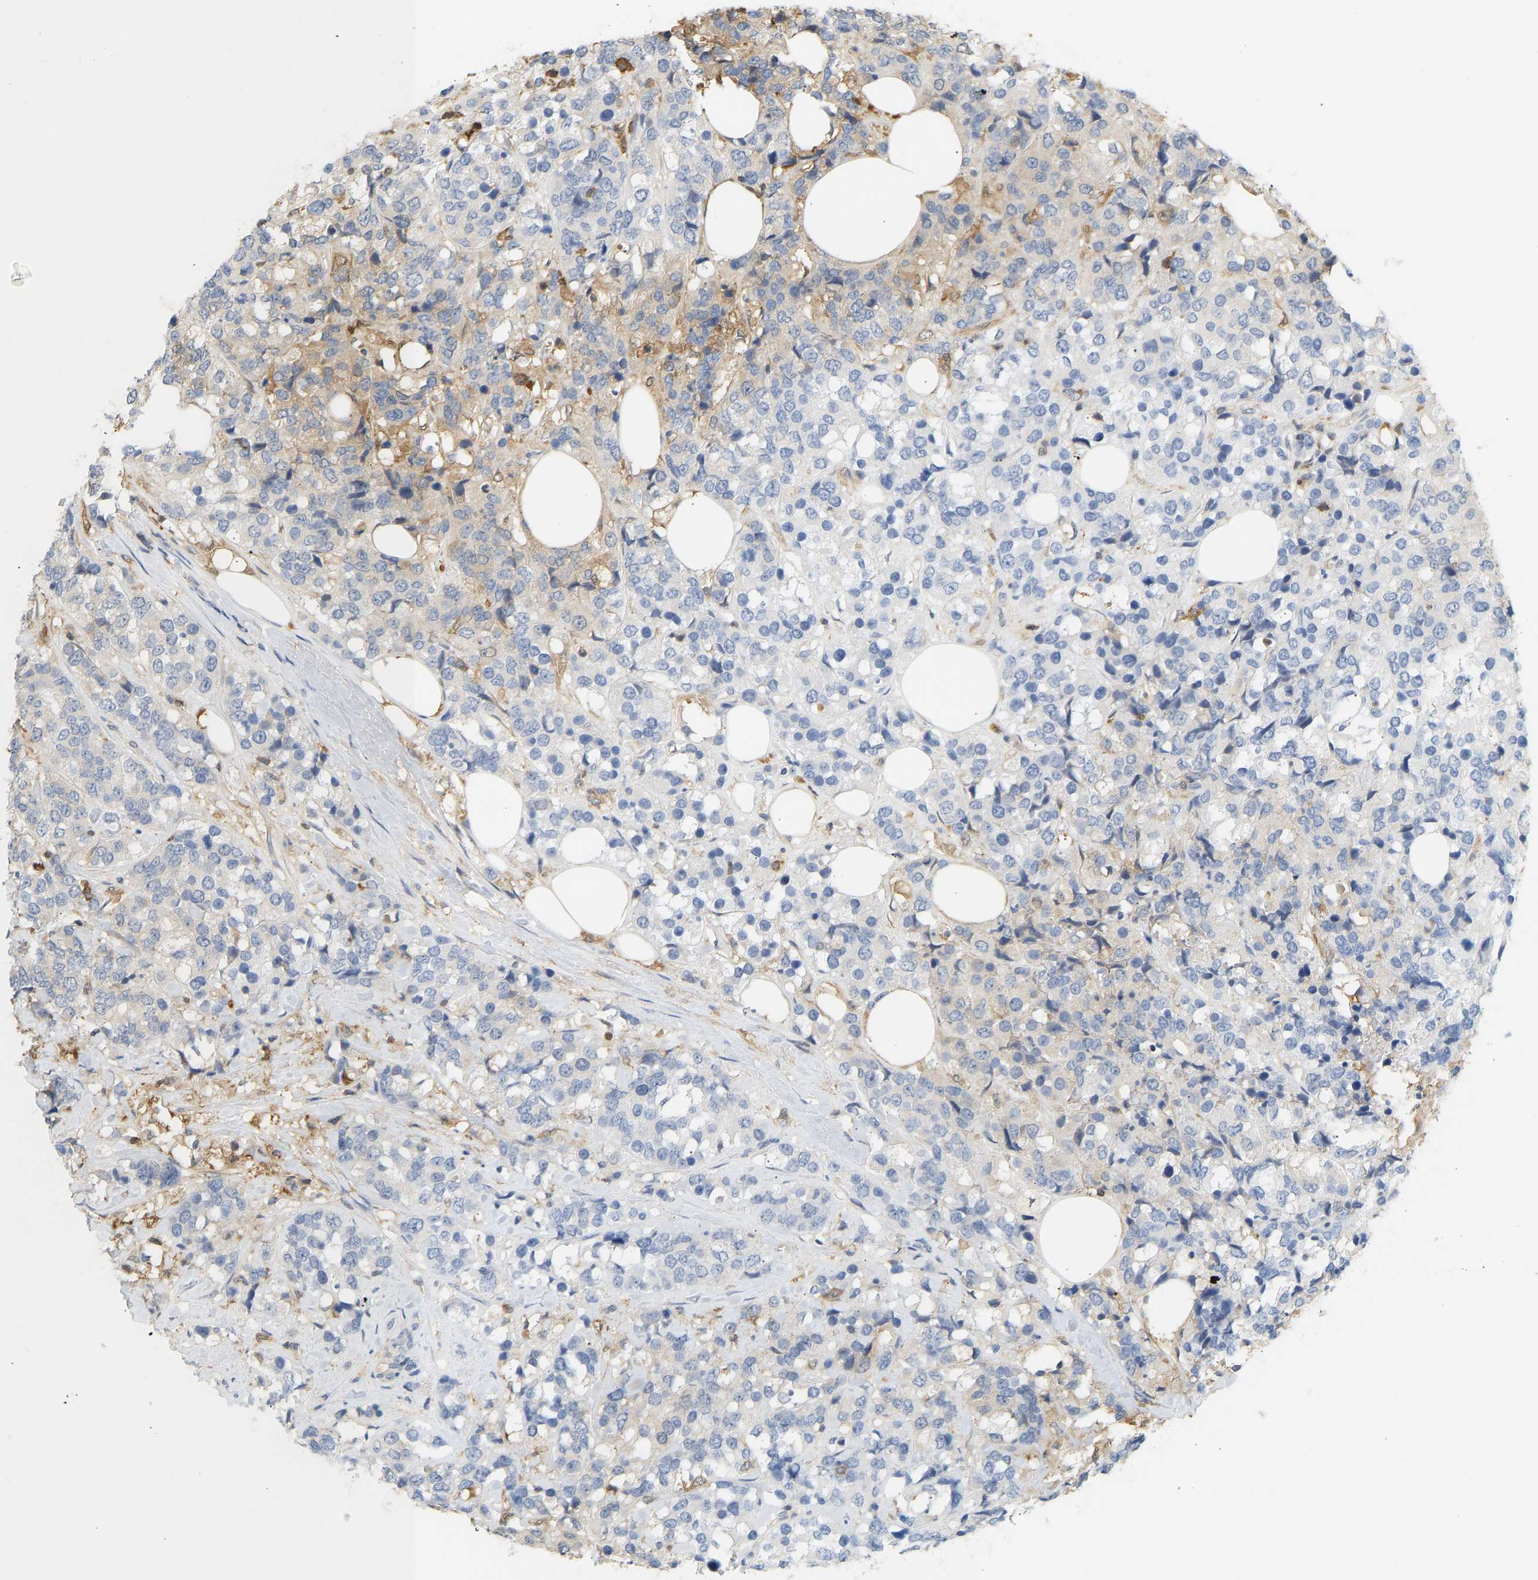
{"staining": {"intensity": "moderate", "quantity": "<25%", "location": "cytoplasmic/membranous"}, "tissue": "breast cancer", "cell_type": "Tumor cells", "image_type": "cancer", "snomed": [{"axis": "morphology", "description": "Lobular carcinoma"}, {"axis": "topography", "description": "Breast"}], "caption": "Immunohistochemistry staining of breast cancer, which demonstrates low levels of moderate cytoplasmic/membranous positivity in approximately <25% of tumor cells indicating moderate cytoplasmic/membranous protein expression. The staining was performed using DAB (brown) for protein detection and nuclei were counterstained in hematoxylin (blue).", "gene": "ENO1", "patient": {"sex": "female", "age": 59}}